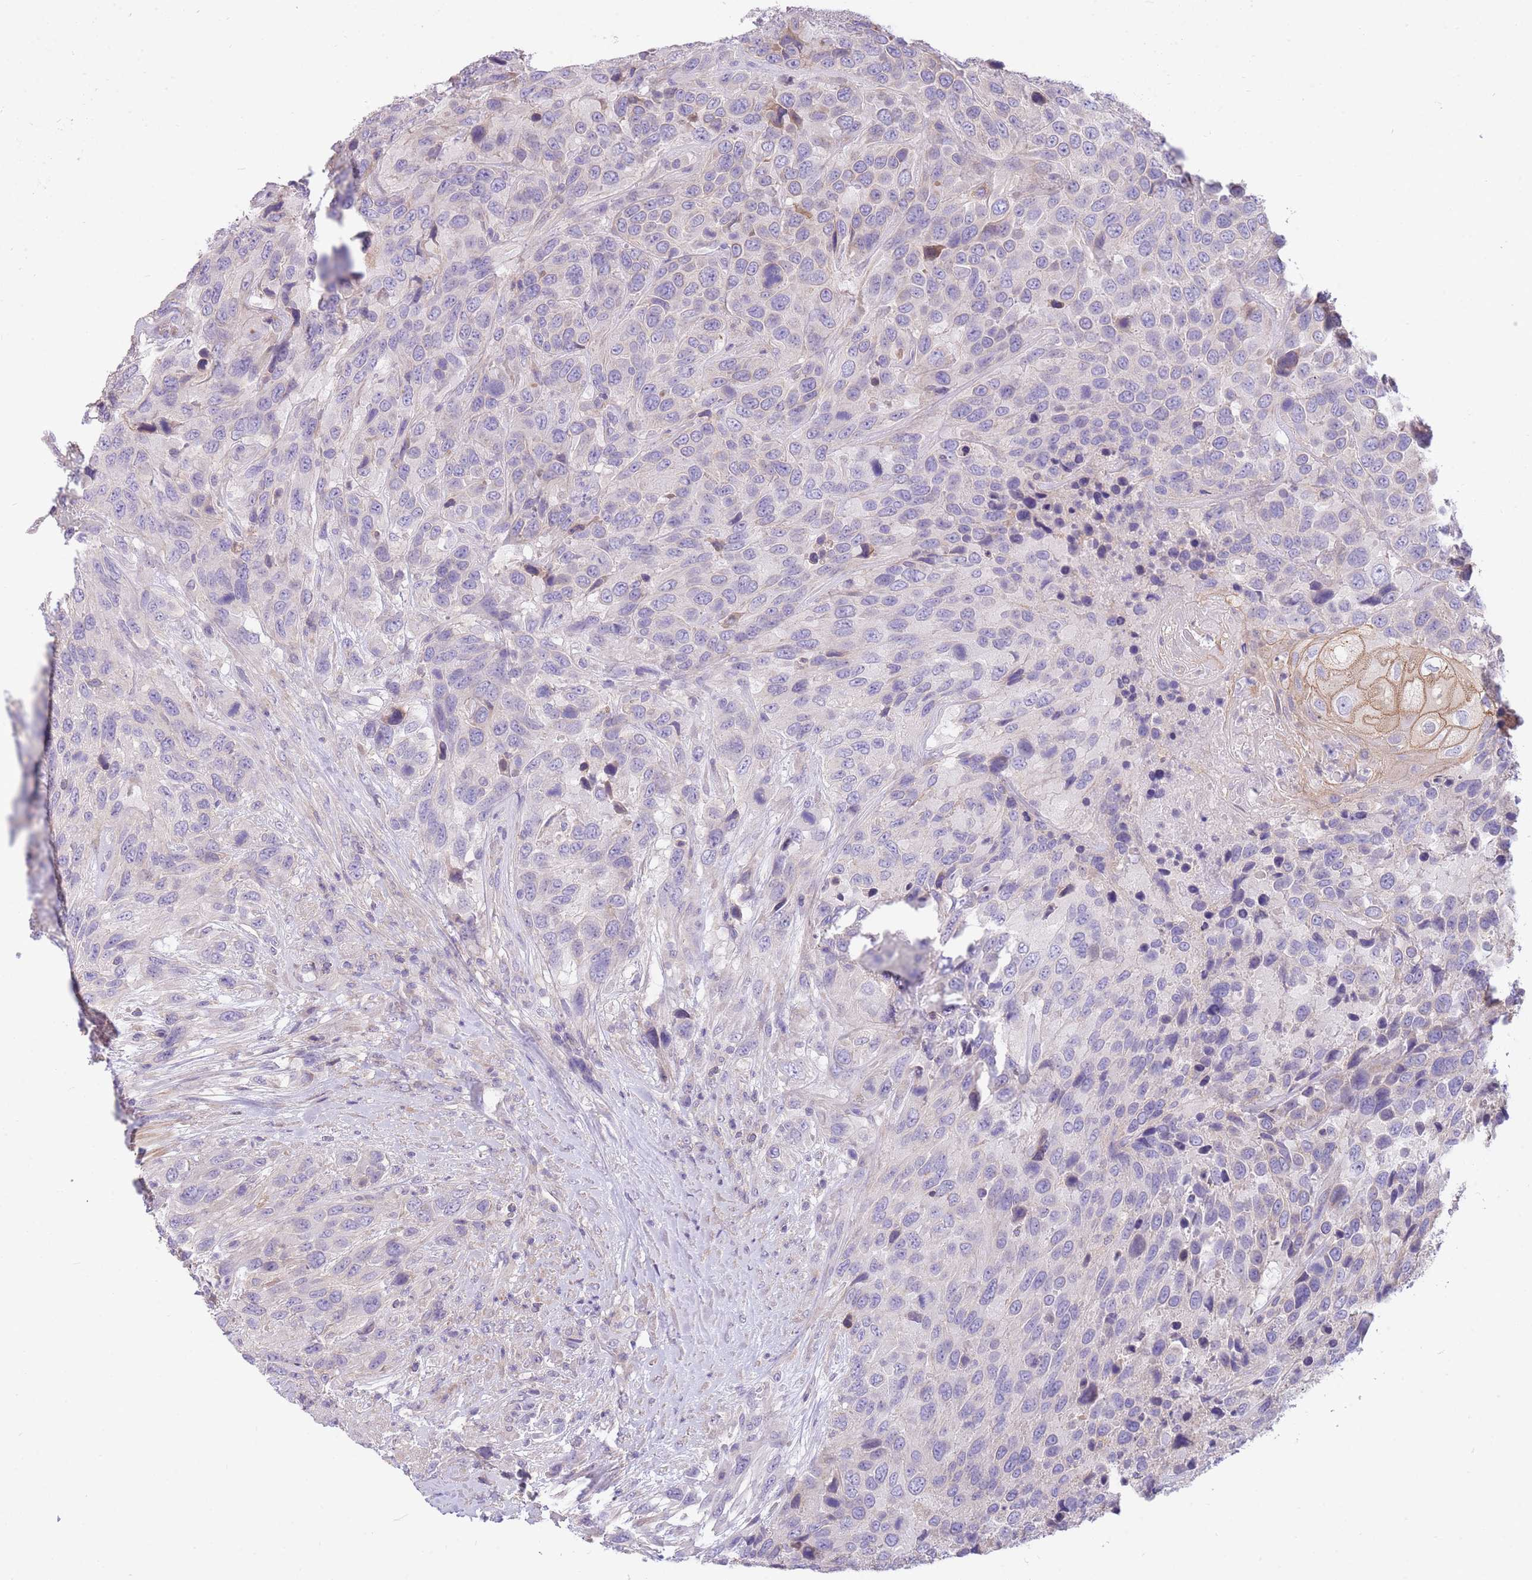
{"staining": {"intensity": "negative", "quantity": "none", "location": "none"}, "tissue": "urothelial cancer", "cell_type": "Tumor cells", "image_type": "cancer", "snomed": [{"axis": "morphology", "description": "Urothelial carcinoma, High grade"}, {"axis": "topography", "description": "Urinary bladder"}], "caption": "Urothelial cancer was stained to show a protein in brown. There is no significant expression in tumor cells.", "gene": "OR5T1", "patient": {"sex": "female", "age": 70}}